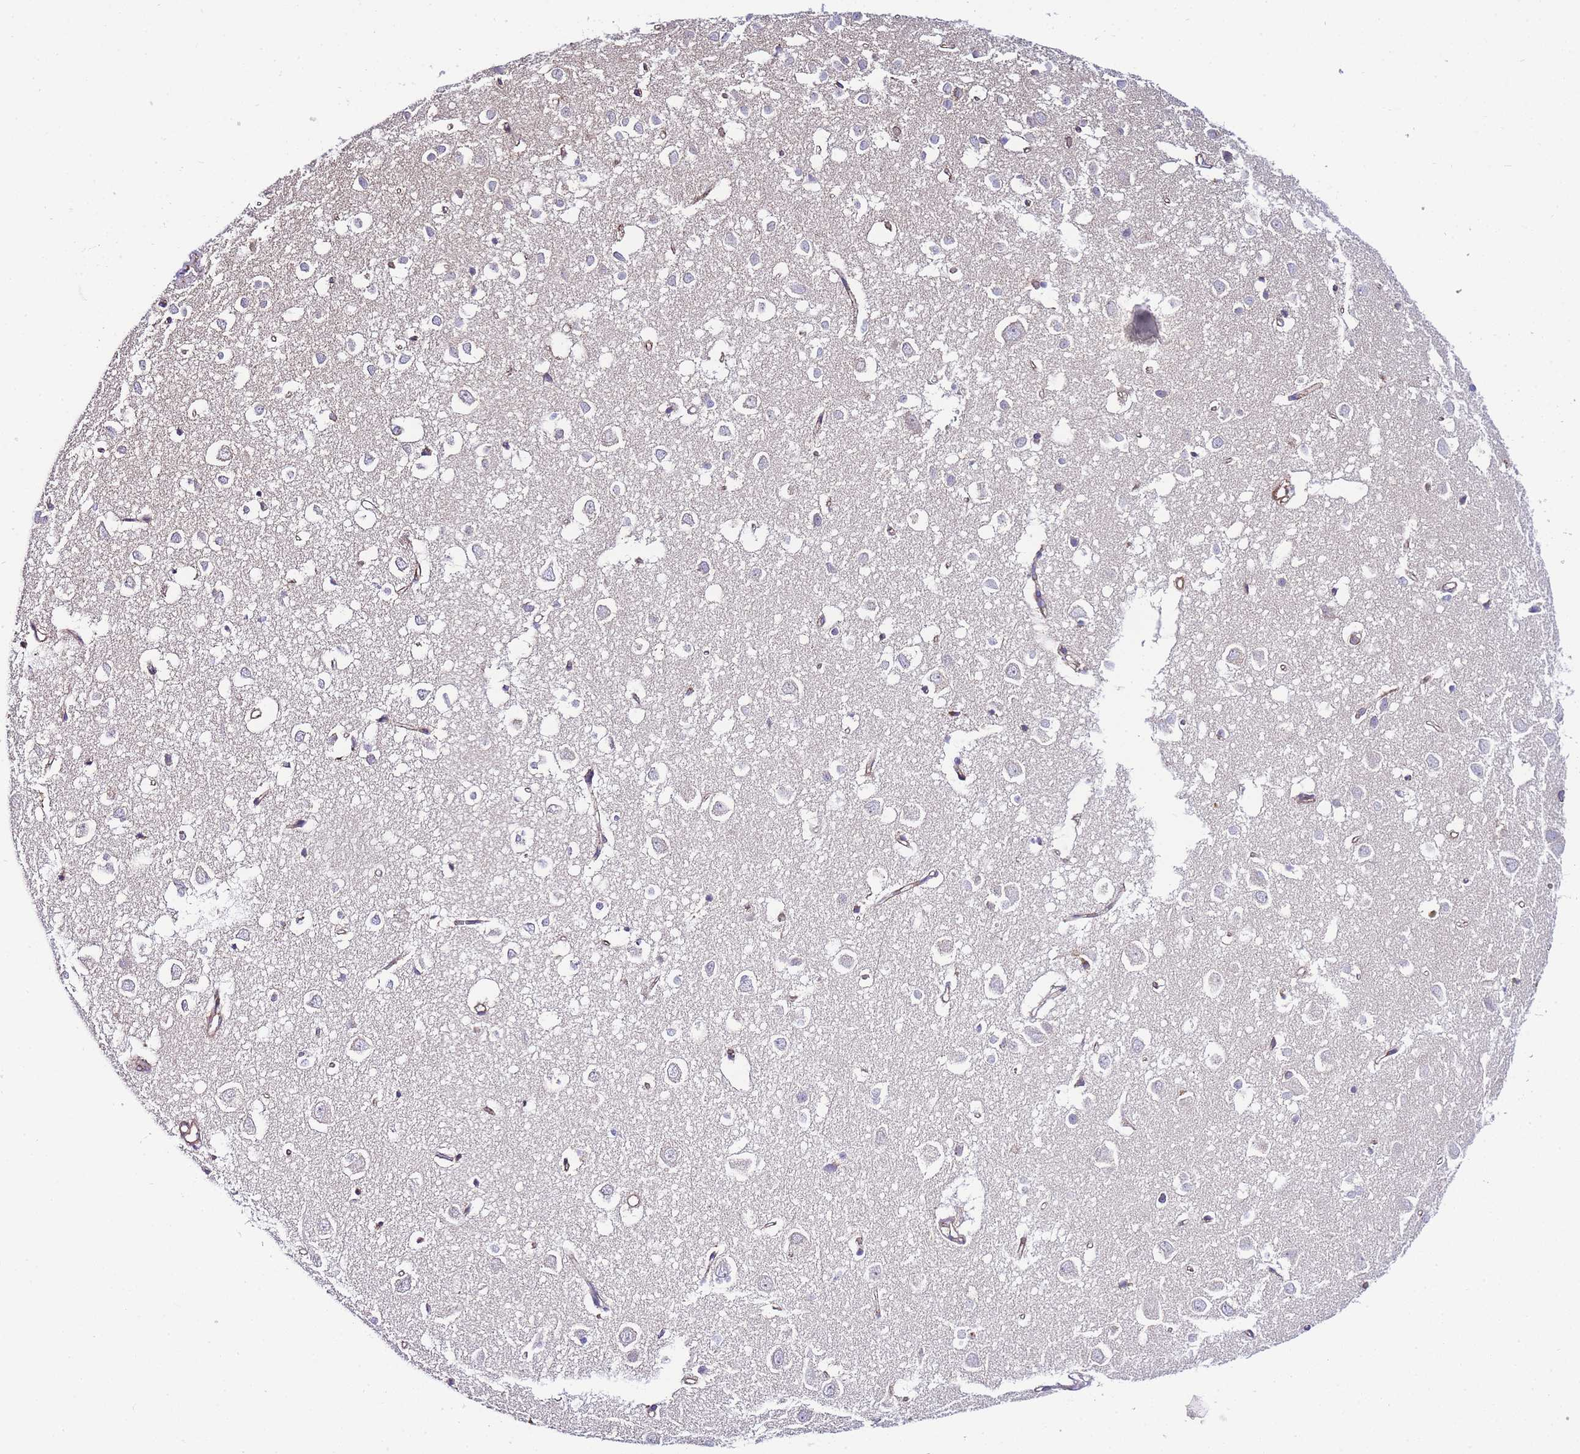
{"staining": {"intensity": "moderate", "quantity": ">75%", "location": "cytoplasmic/membranous"}, "tissue": "cerebral cortex", "cell_type": "Endothelial cells", "image_type": "normal", "snomed": [{"axis": "morphology", "description": "Normal tissue, NOS"}, {"axis": "topography", "description": "Cerebral cortex"}], "caption": "Immunohistochemical staining of unremarkable human cerebral cortex shows medium levels of moderate cytoplasmic/membranous staining in approximately >75% of endothelial cells. (brown staining indicates protein expression, while blue staining denotes nuclei).", "gene": "PDCD7", "patient": {"sex": "female", "age": 64}}